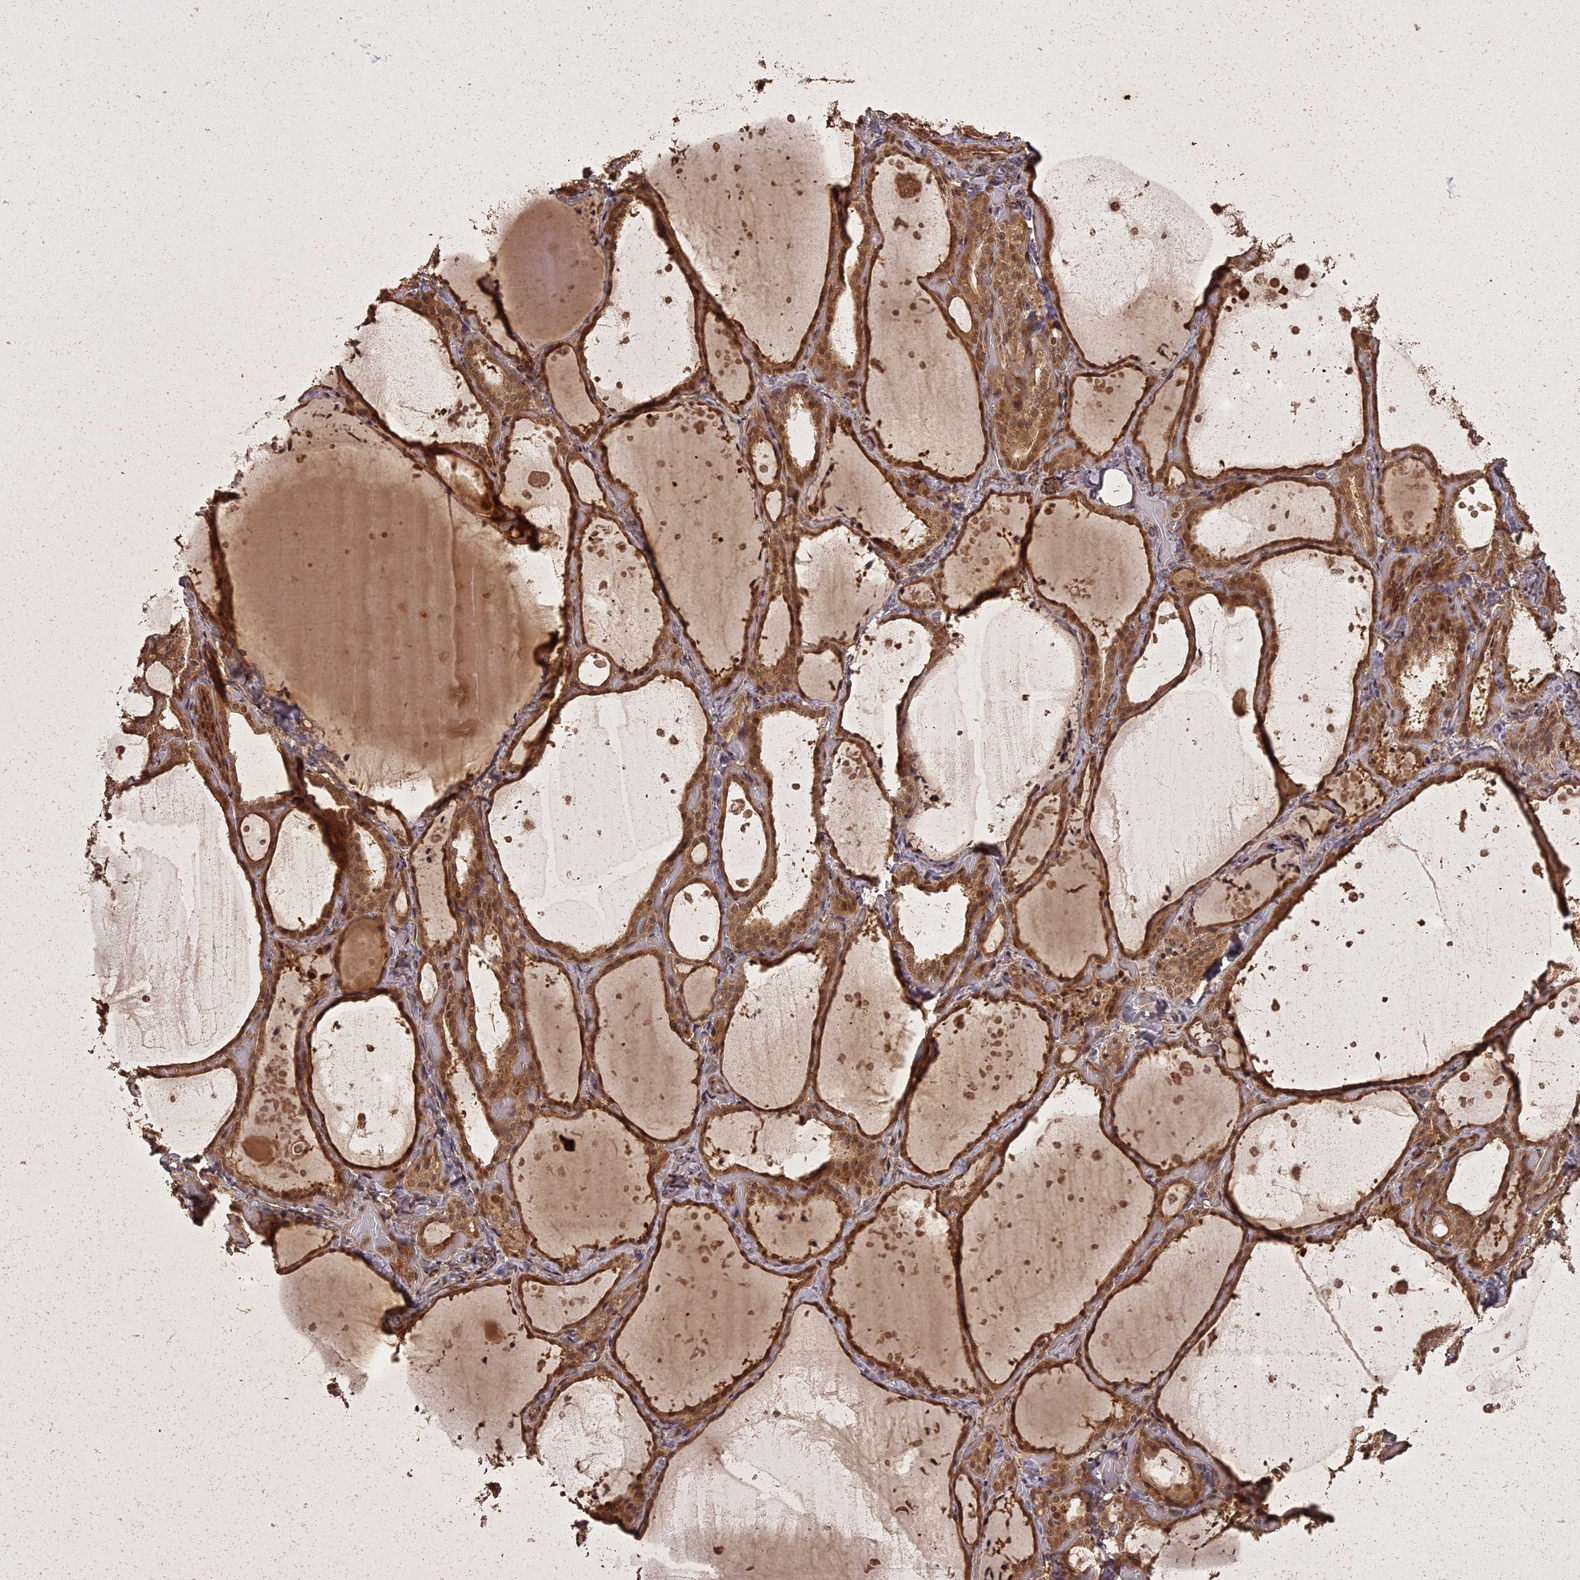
{"staining": {"intensity": "moderate", "quantity": ">75%", "location": "cytoplasmic/membranous,nuclear"}, "tissue": "thyroid gland", "cell_type": "Glandular cells", "image_type": "normal", "snomed": [{"axis": "morphology", "description": "Normal tissue, NOS"}, {"axis": "topography", "description": "Thyroid gland"}], "caption": "Moderate cytoplasmic/membranous,nuclear positivity for a protein is seen in approximately >75% of glandular cells of normal thyroid gland using immunohistochemistry.", "gene": "LIN37", "patient": {"sex": "female", "age": 44}}